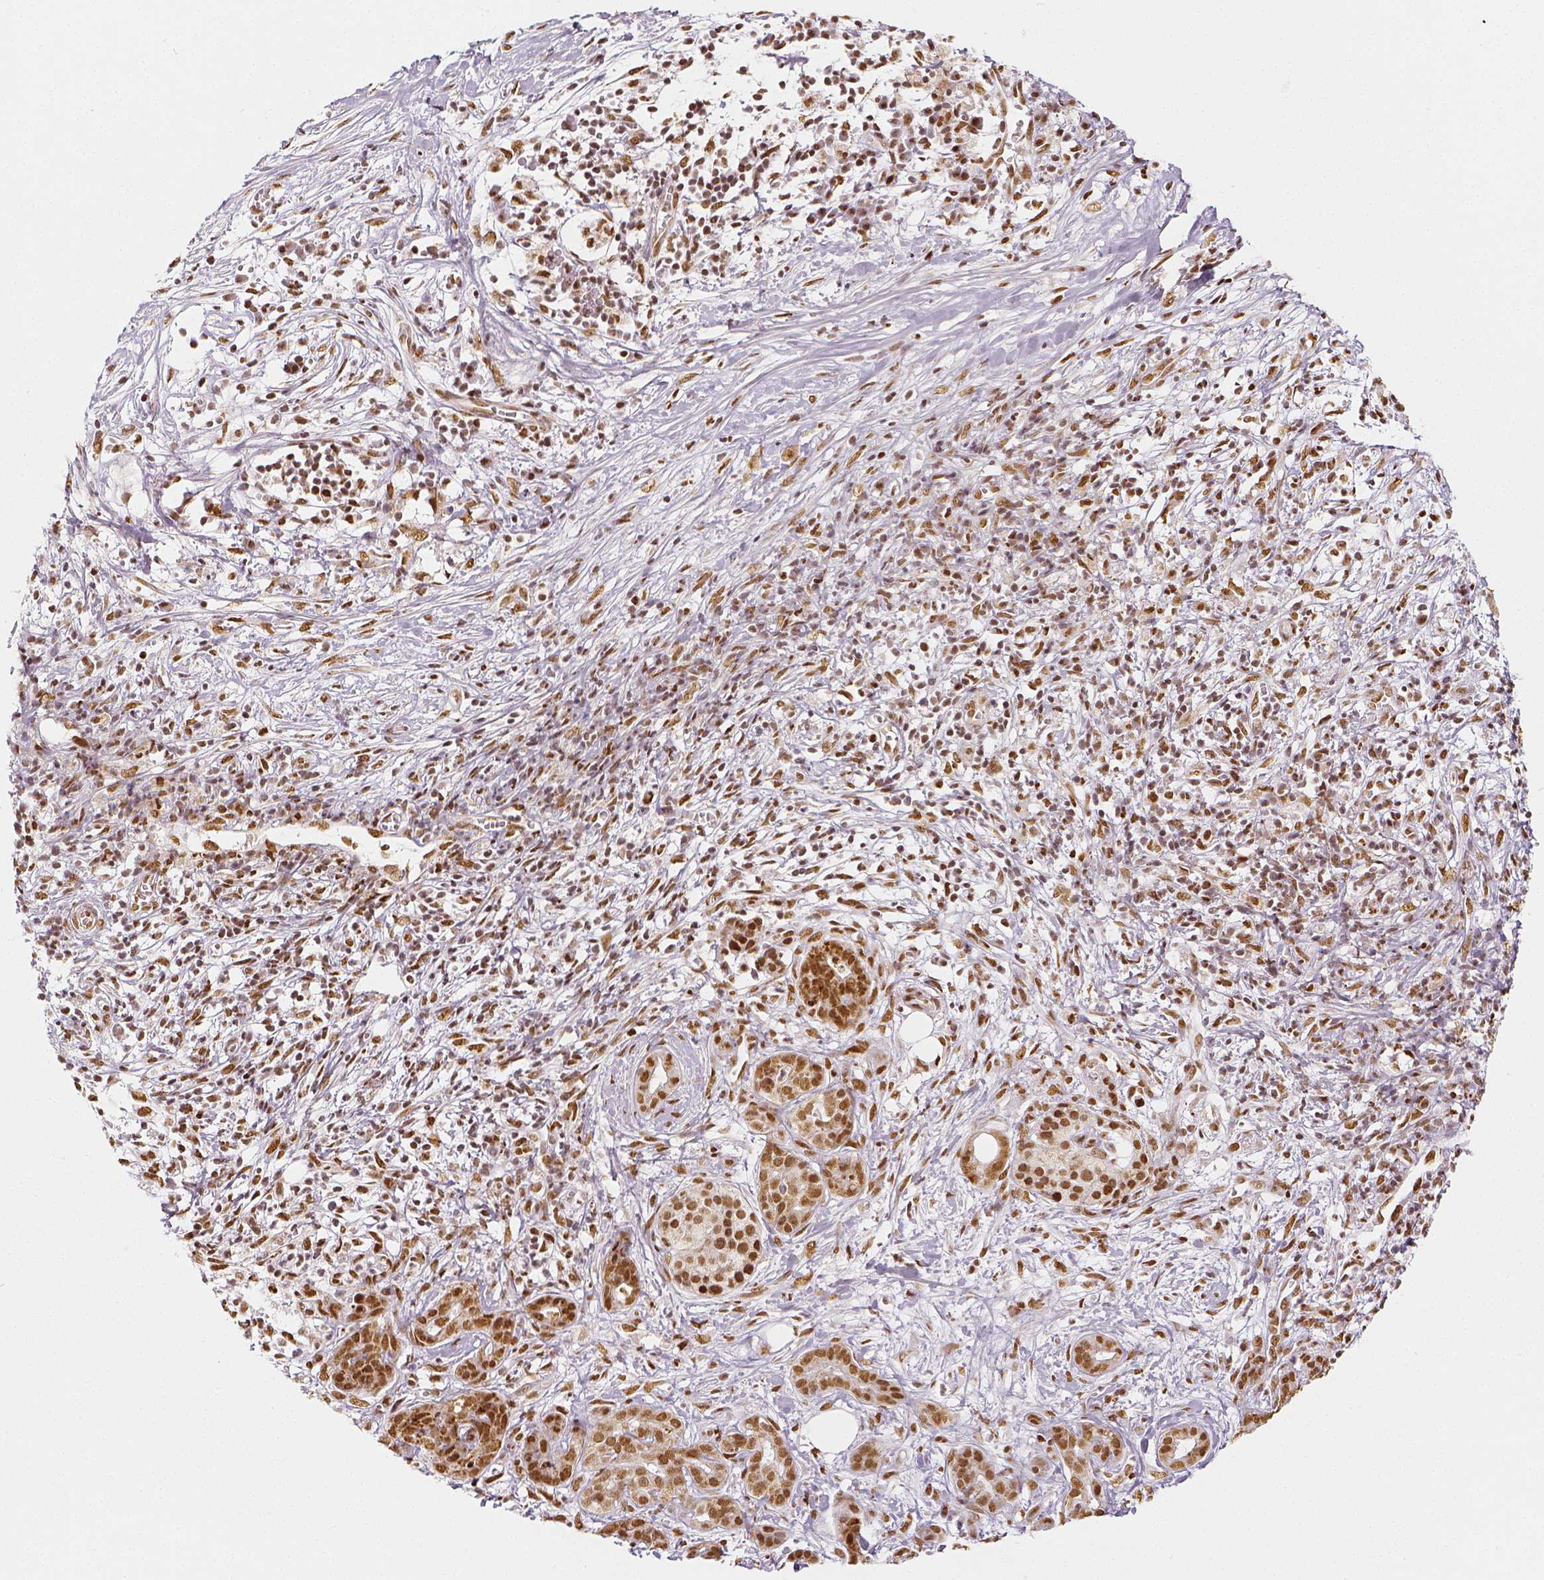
{"staining": {"intensity": "moderate", "quantity": ">75%", "location": "nuclear"}, "tissue": "pancreatic cancer", "cell_type": "Tumor cells", "image_type": "cancer", "snomed": [{"axis": "morphology", "description": "Adenocarcinoma, NOS"}, {"axis": "topography", "description": "Pancreas"}], "caption": "Protein expression analysis of human pancreatic cancer (adenocarcinoma) reveals moderate nuclear staining in about >75% of tumor cells. (IHC, brightfield microscopy, high magnification).", "gene": "KDM5B", "patient": {"sex": "male", "age": 61}}